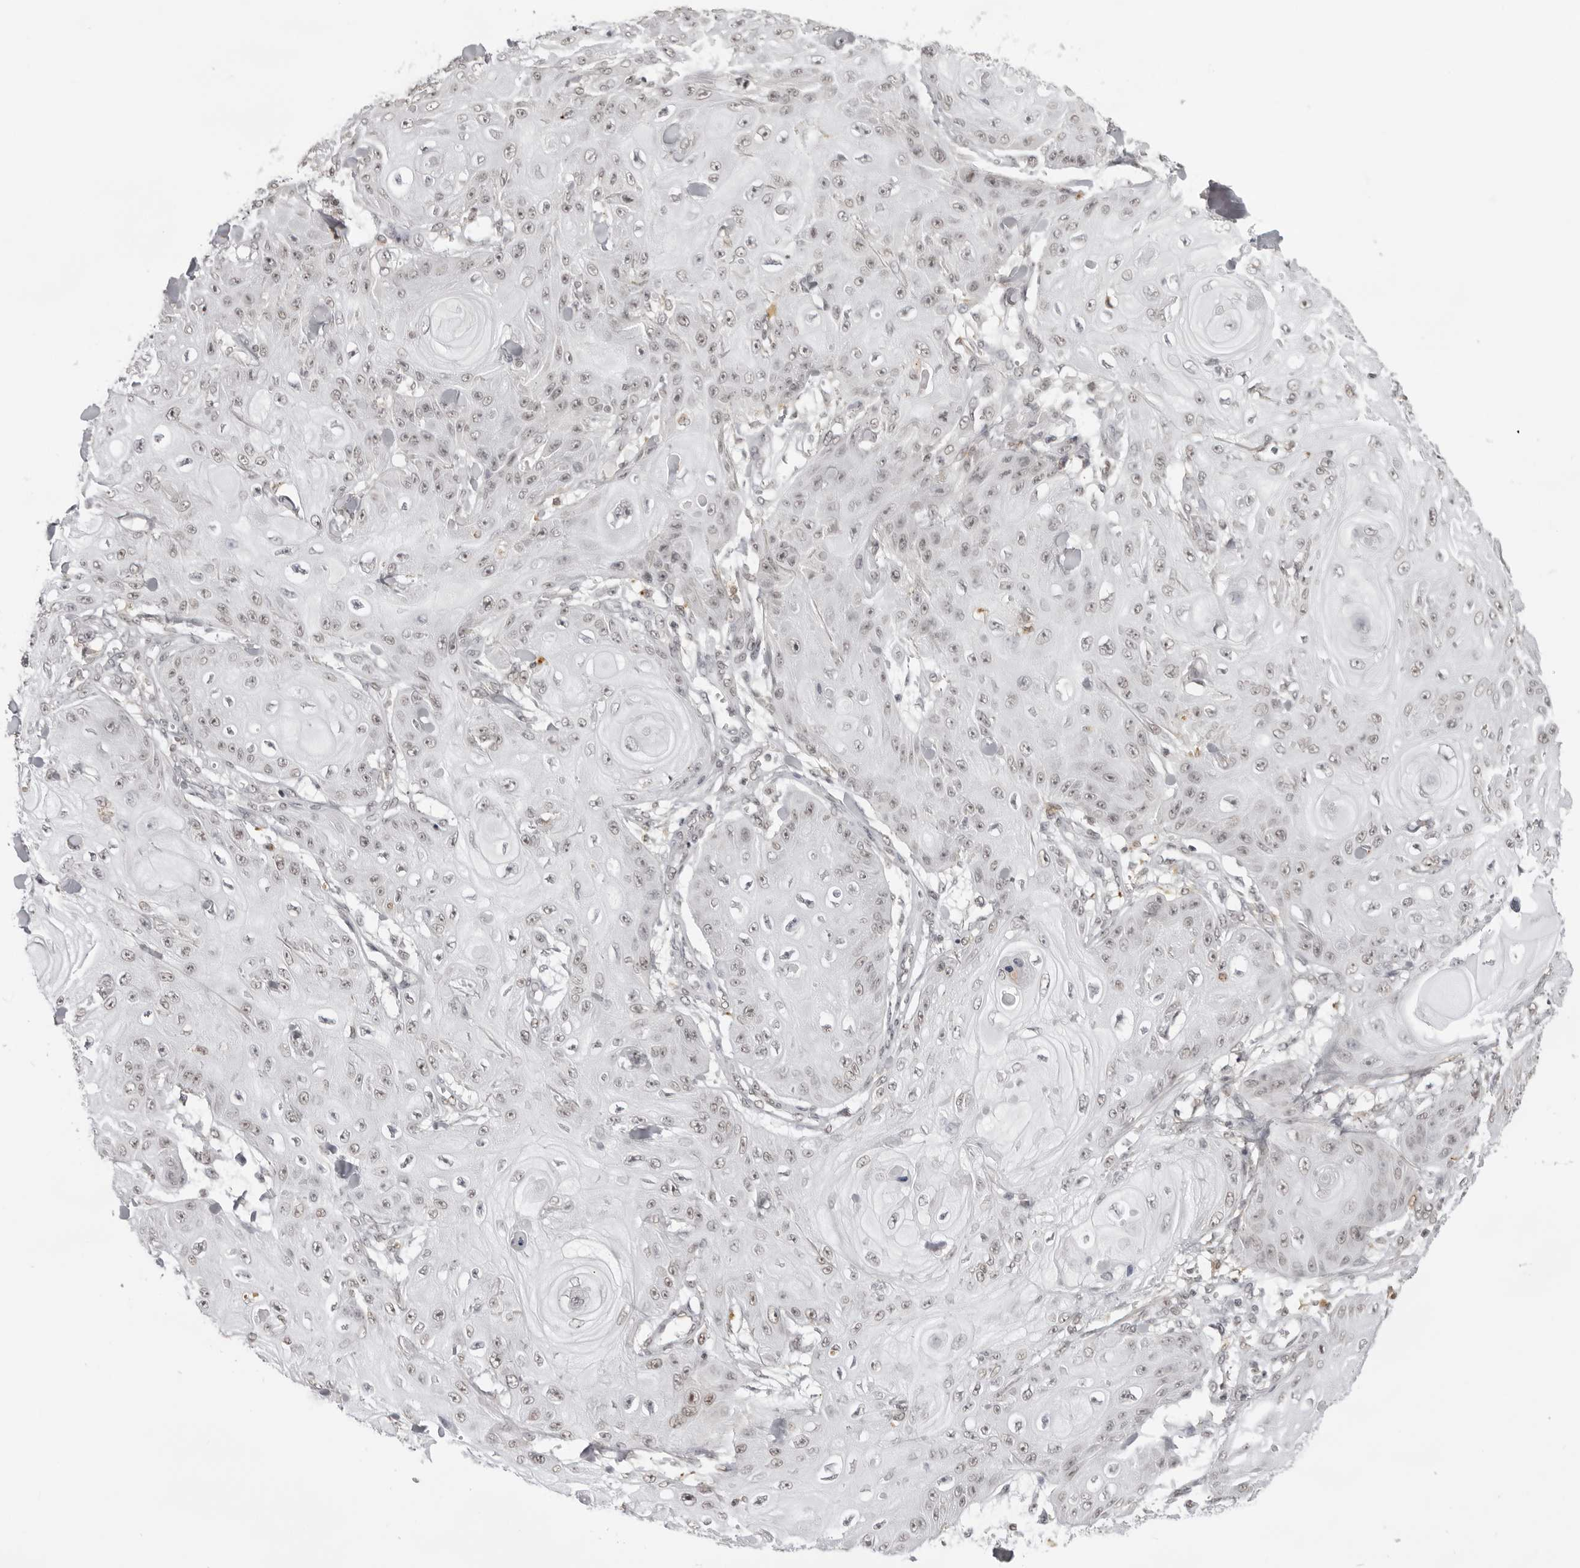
{"staining": {"intensity": "weak", "quantity": "25%-75%", "location": "nuclear"}, "tissue": "skin cancer", "cell_type": "Tumor cells", "image_type": "cancer", "snomed": [{"axis": "morphology", "description": "Squamous cell carcinoma, NOS"}, {"axis": "topography", "description": "Skin"}], "caption": "Weak nuclear expression is seen in approximately 25%-75% of tumor cells in skin cancer (squamous cell carcinoma). Using DAB (3,3'-diaminobenzidine) (brown) and hematoxylin (blue) stains, captured at high magnification using brightfield microscopy.", "gene": "NTM", "patient": {"sex": "male", "age": 74}}